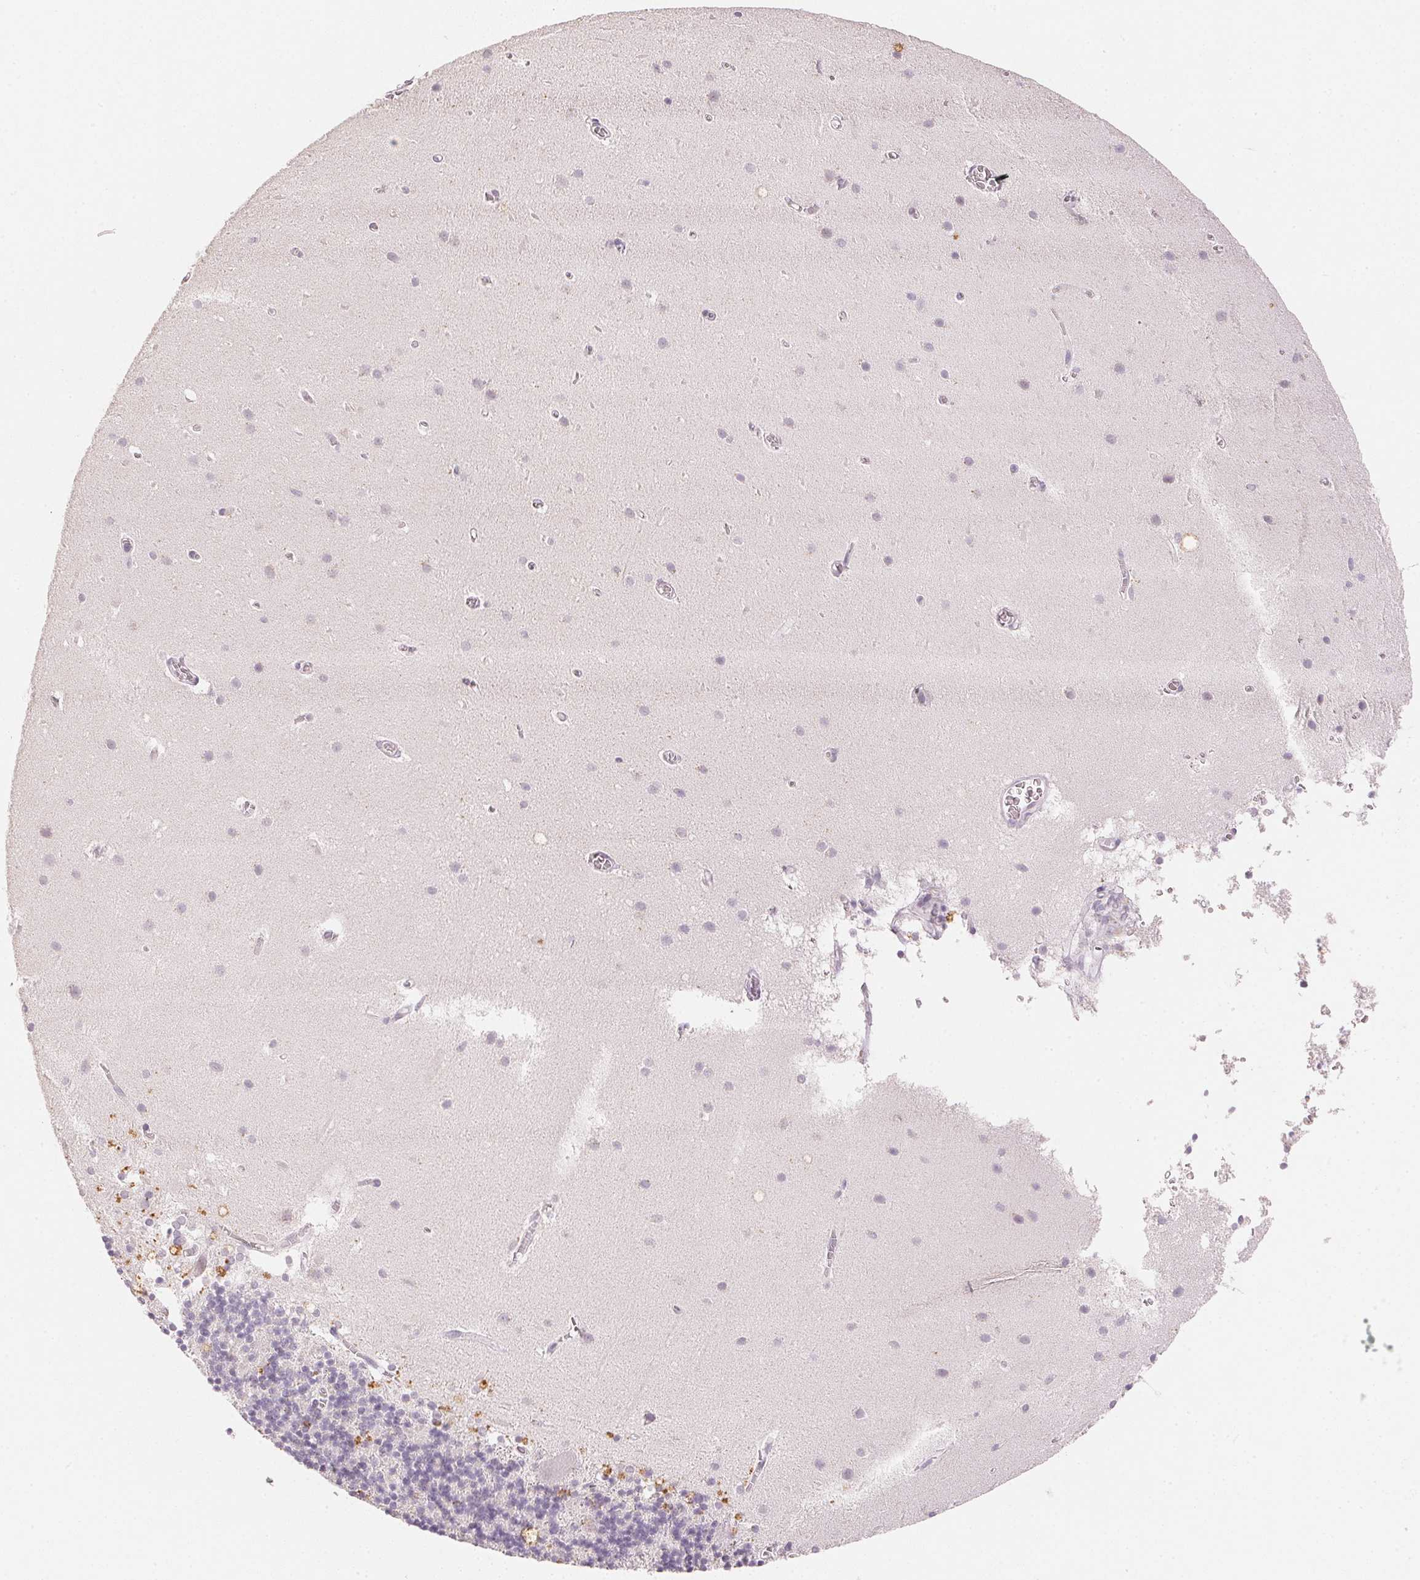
{"staining": {"intensity": "negative", "quantity": "none", "location": "none"}, "tissue": "cerebellum", "cell_type": "Cells in granular layer", "image_type": "normal", "snomed": [{"axis": "morphology", "description": "Normal tissue, NOS"}, {"axis": "topography", "description": "Cerebellum"}], "caption": "Immunohistochemistry image of unremarkable cerebellum stained for a protein (brown), which reveals no positivity in cells in granular layer.", "gene": "SMTN", "patient": {"sex": "male", "age": 70}}